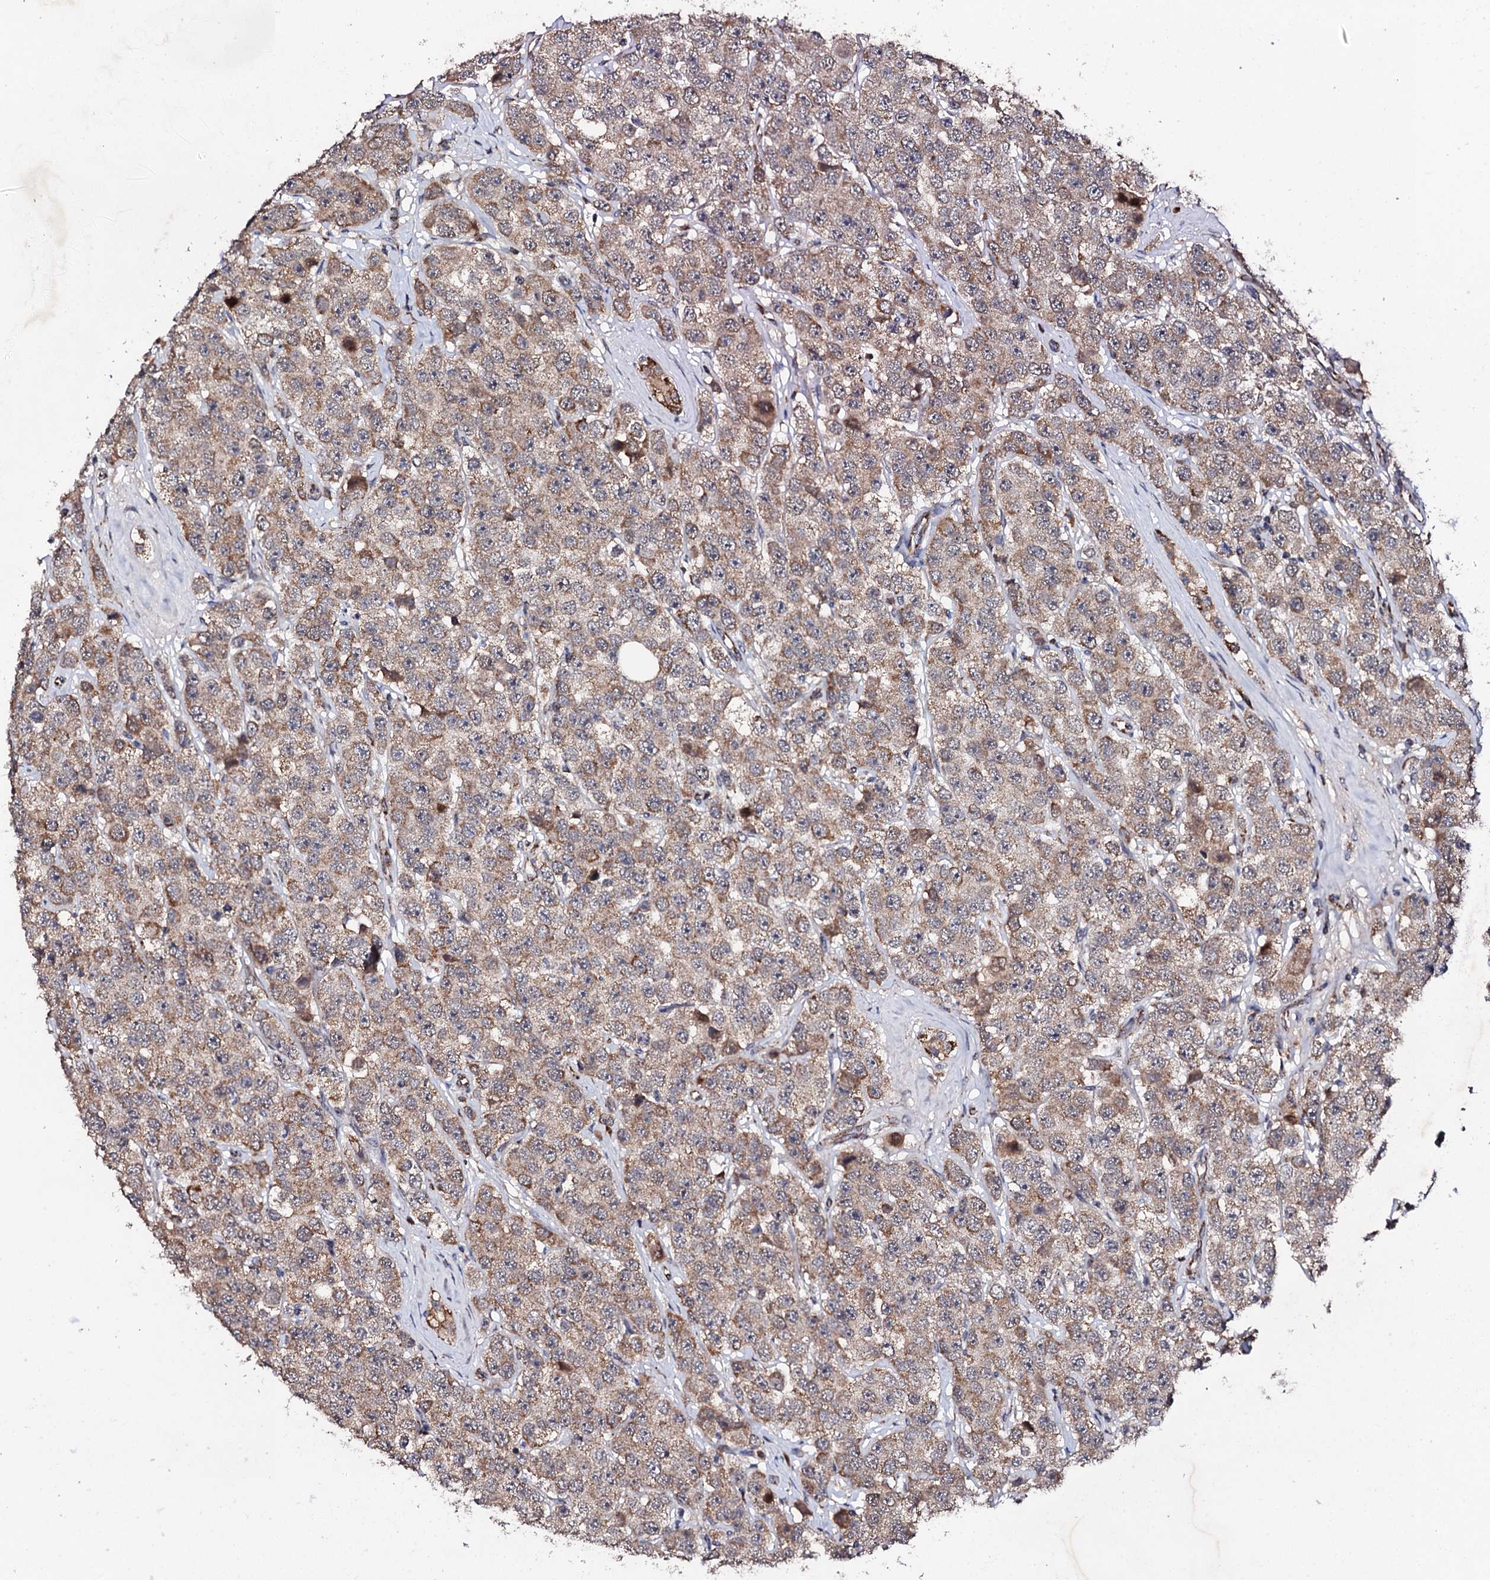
{"staining": {"intensity": "moderate", "quantity": ">75%", "location": "cytoplasmic/membranous"}, "tissue": "testis cancer", "cell_type": "Tumor cells", "image_type": "cancer", "snomed": [{"axis": "morphology", "description": "Seminoma, NOS"}, {"axis": "topography", "description": "Testis"}], "caption": "A high-resolution image shows immunohistochemistry staining of seminoma (testis), which shows moderate cytoplasmic/membranous staining in about >75% of tumor cells.", "gene": "MTIF3", "patient": {"sex": "male", "age": 28}}